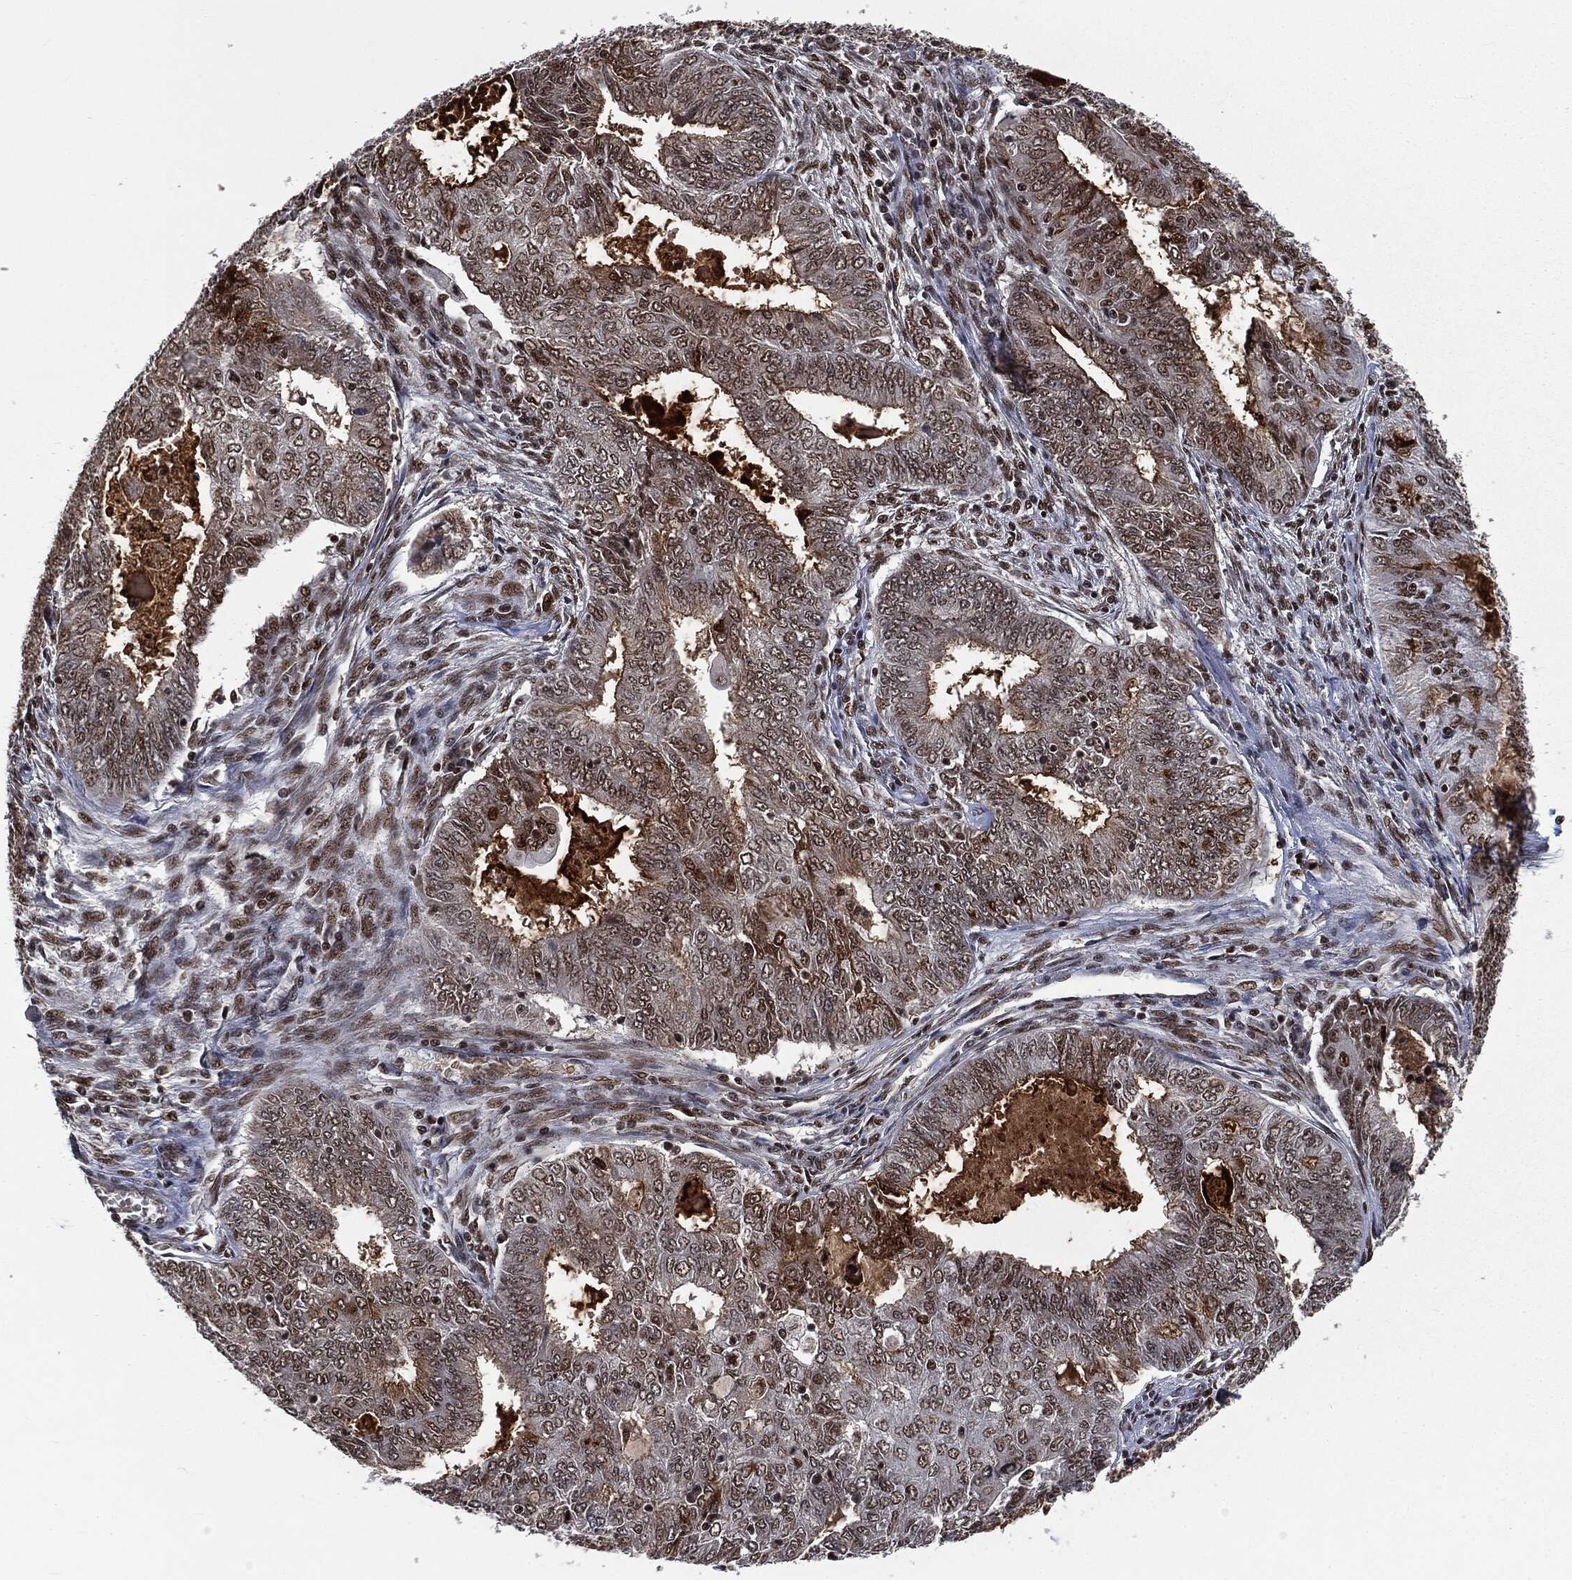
{"staining": {"intensity": "weak", "quantity": "<25%", "location": "nuclear"}, "tissue": "endometrial cancer", "cell_type": "Tumor cells", "image_type": "cancer", "snomed": [{"axis": "morphology", "description": "Adenocarcinoma, NOS"}, {"axis": "topography", "description": "Endometrium"}], "caption": "Histopathology image shows no protein expression in tumor cells of endometrial cancer tissue.", "gene": "DPH2", "patient": {"sex": "female", "age": 62}}